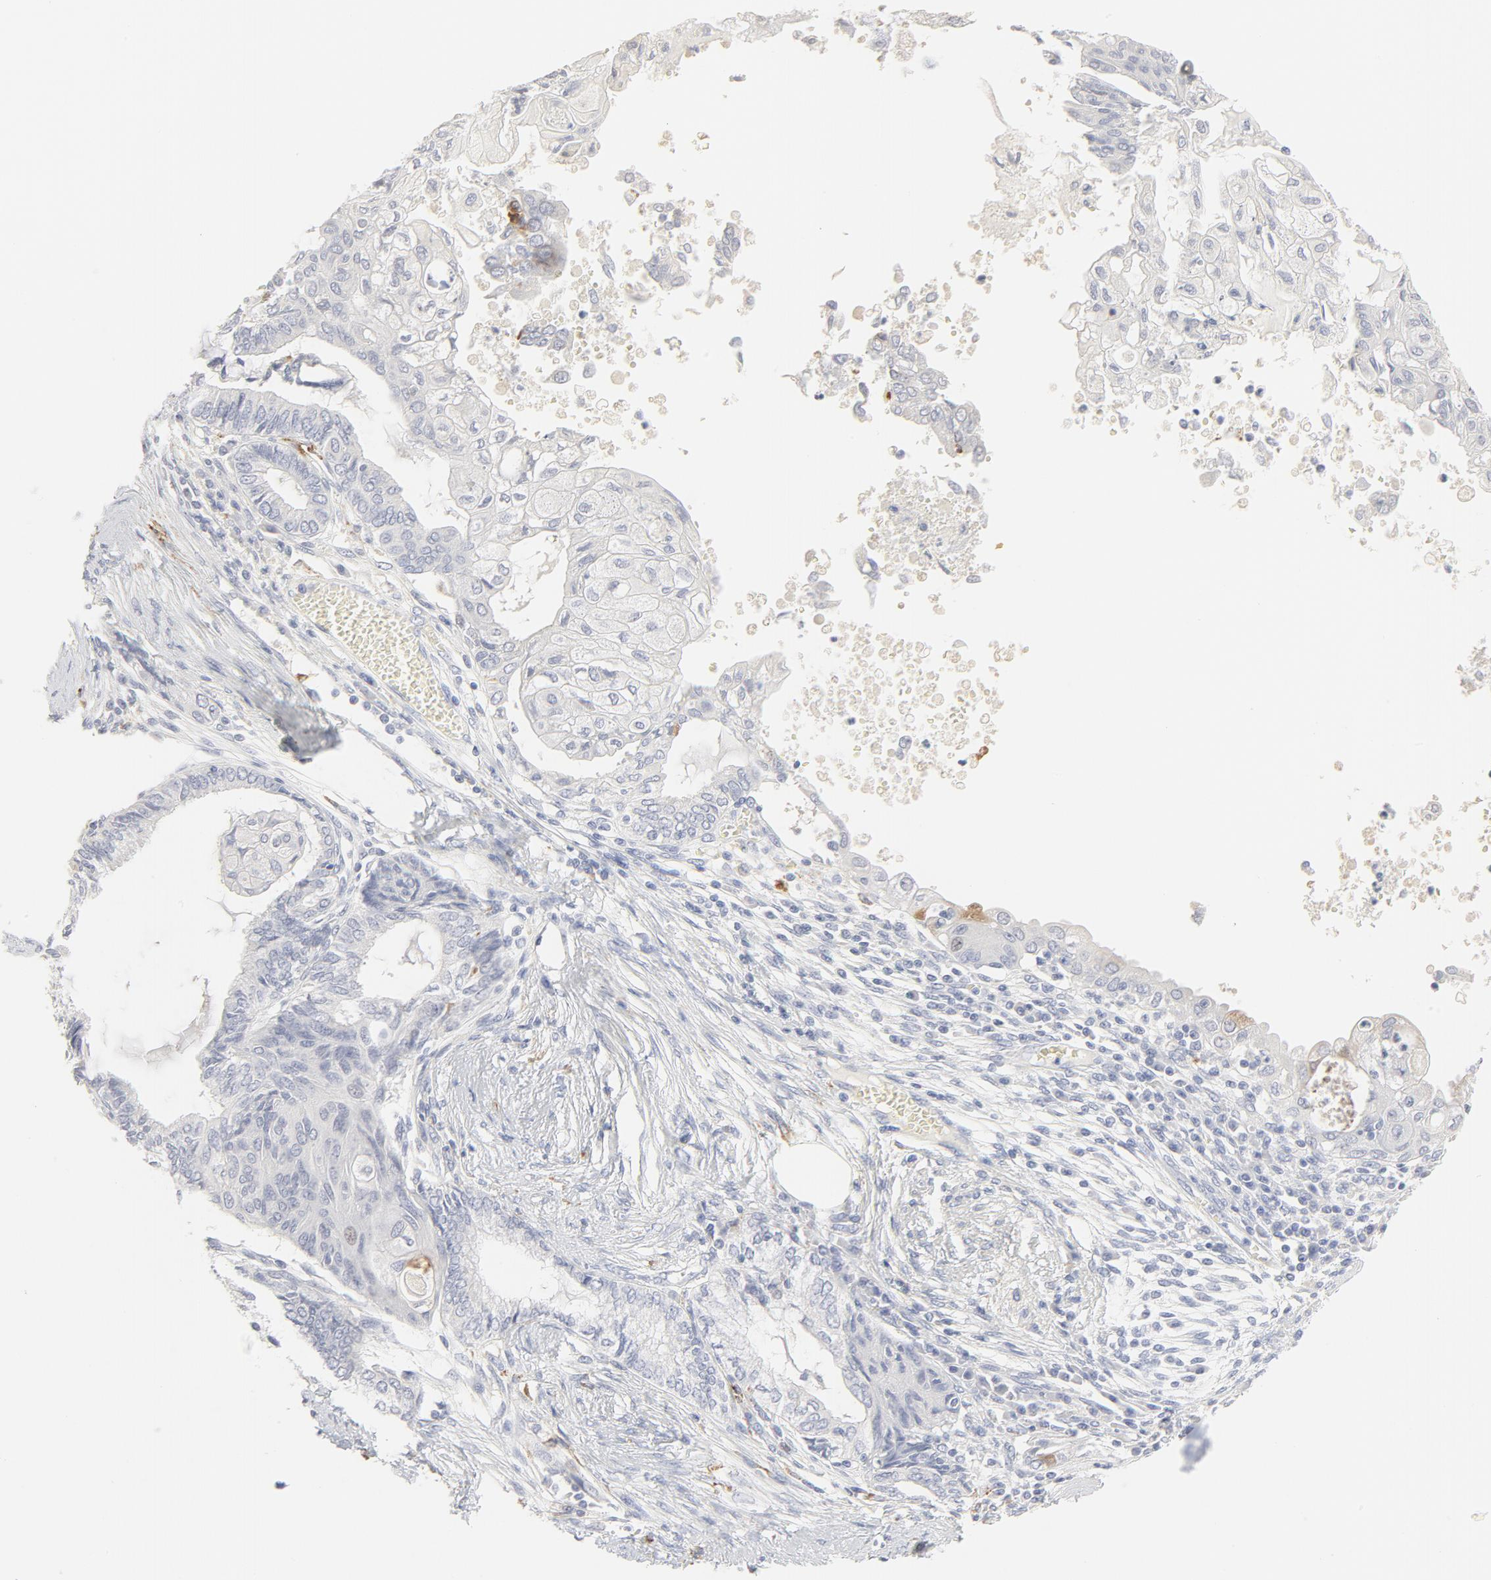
{"staining": {"intensity": "negative", "quantity": "none", "location": "none"}, "tissue": "endometrial cancer", "cell_type": "Tumor cells", "image_type": "cancer", "snomed": [{"axis": "morphology", "description": "Adenocarcinoma, NOS"}, {"axis": "topography", "description": "Endometrium"}], "caption": "This is an immunohistochemistry micrograph of adenocarcinoma (endometrial). There is no expression in tumor cells.", "gene": "FCGBP", "patient": {"sex": "female", "age": 79}}